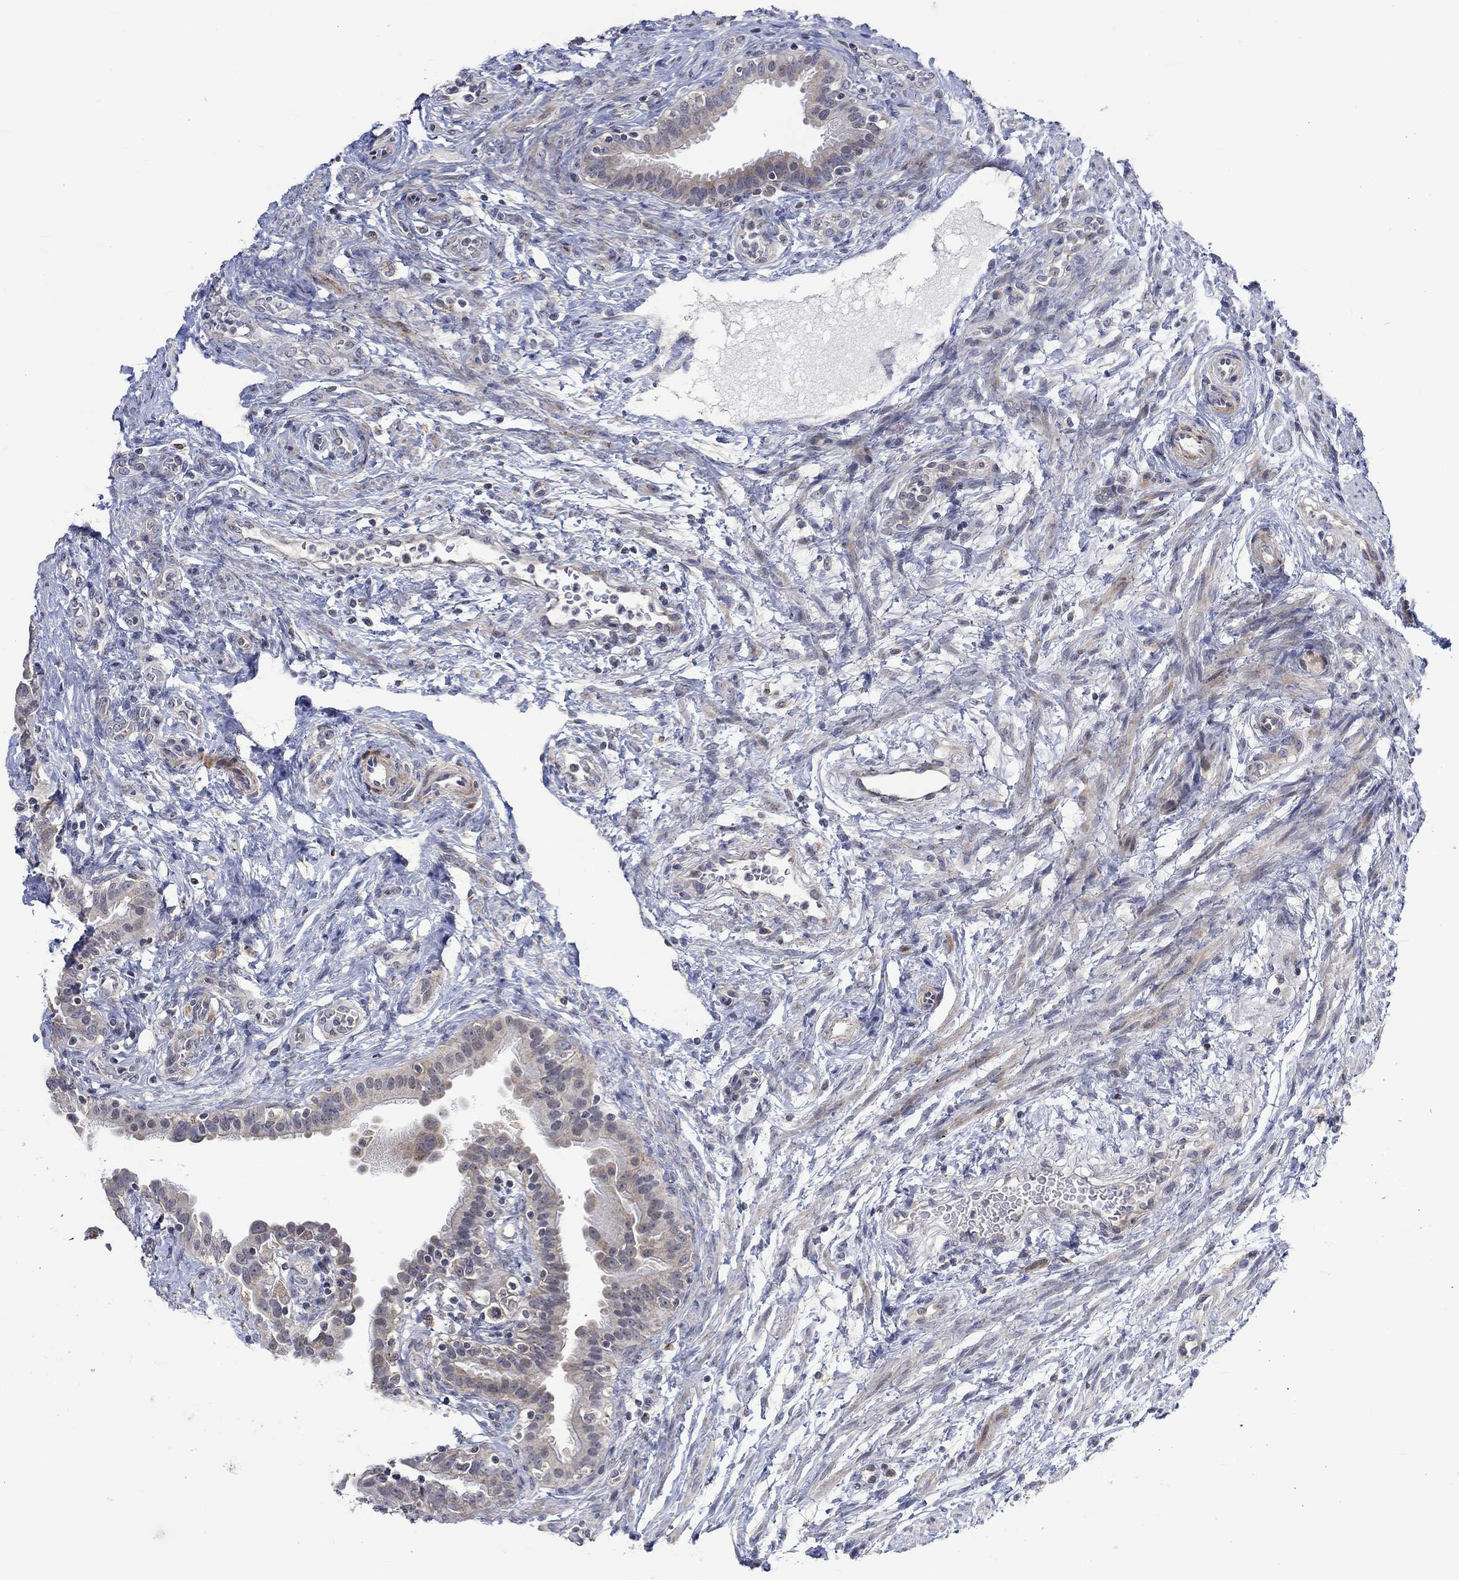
{"staining": {"intensity": "negative", "quantity": "none", "location": "none"}, "tissue": "fallopian tube", "cell_type": "Glandular cells", "image_type": "normal", "snomed": [{"axis": "morphology", "description": "Normal tissue, NOS"}, {"axis": "topography", "description": "Fallopian tube"}, {"axis": "topography", "description": "Ovary"}], "caption": "An immunohistochemistry micrograph of benign fallopian tube is shown. There is no staining in glandular cells of fallopian tube. (Stains: DAB (3,3'-diaminobenzidine) immunohistochemistry with hematoxylin counter stain, Microscopy: brightfield microscopy at high magnification).", "gene": "SLC48A1", "patient": {"sex": "female", "age": 41}}